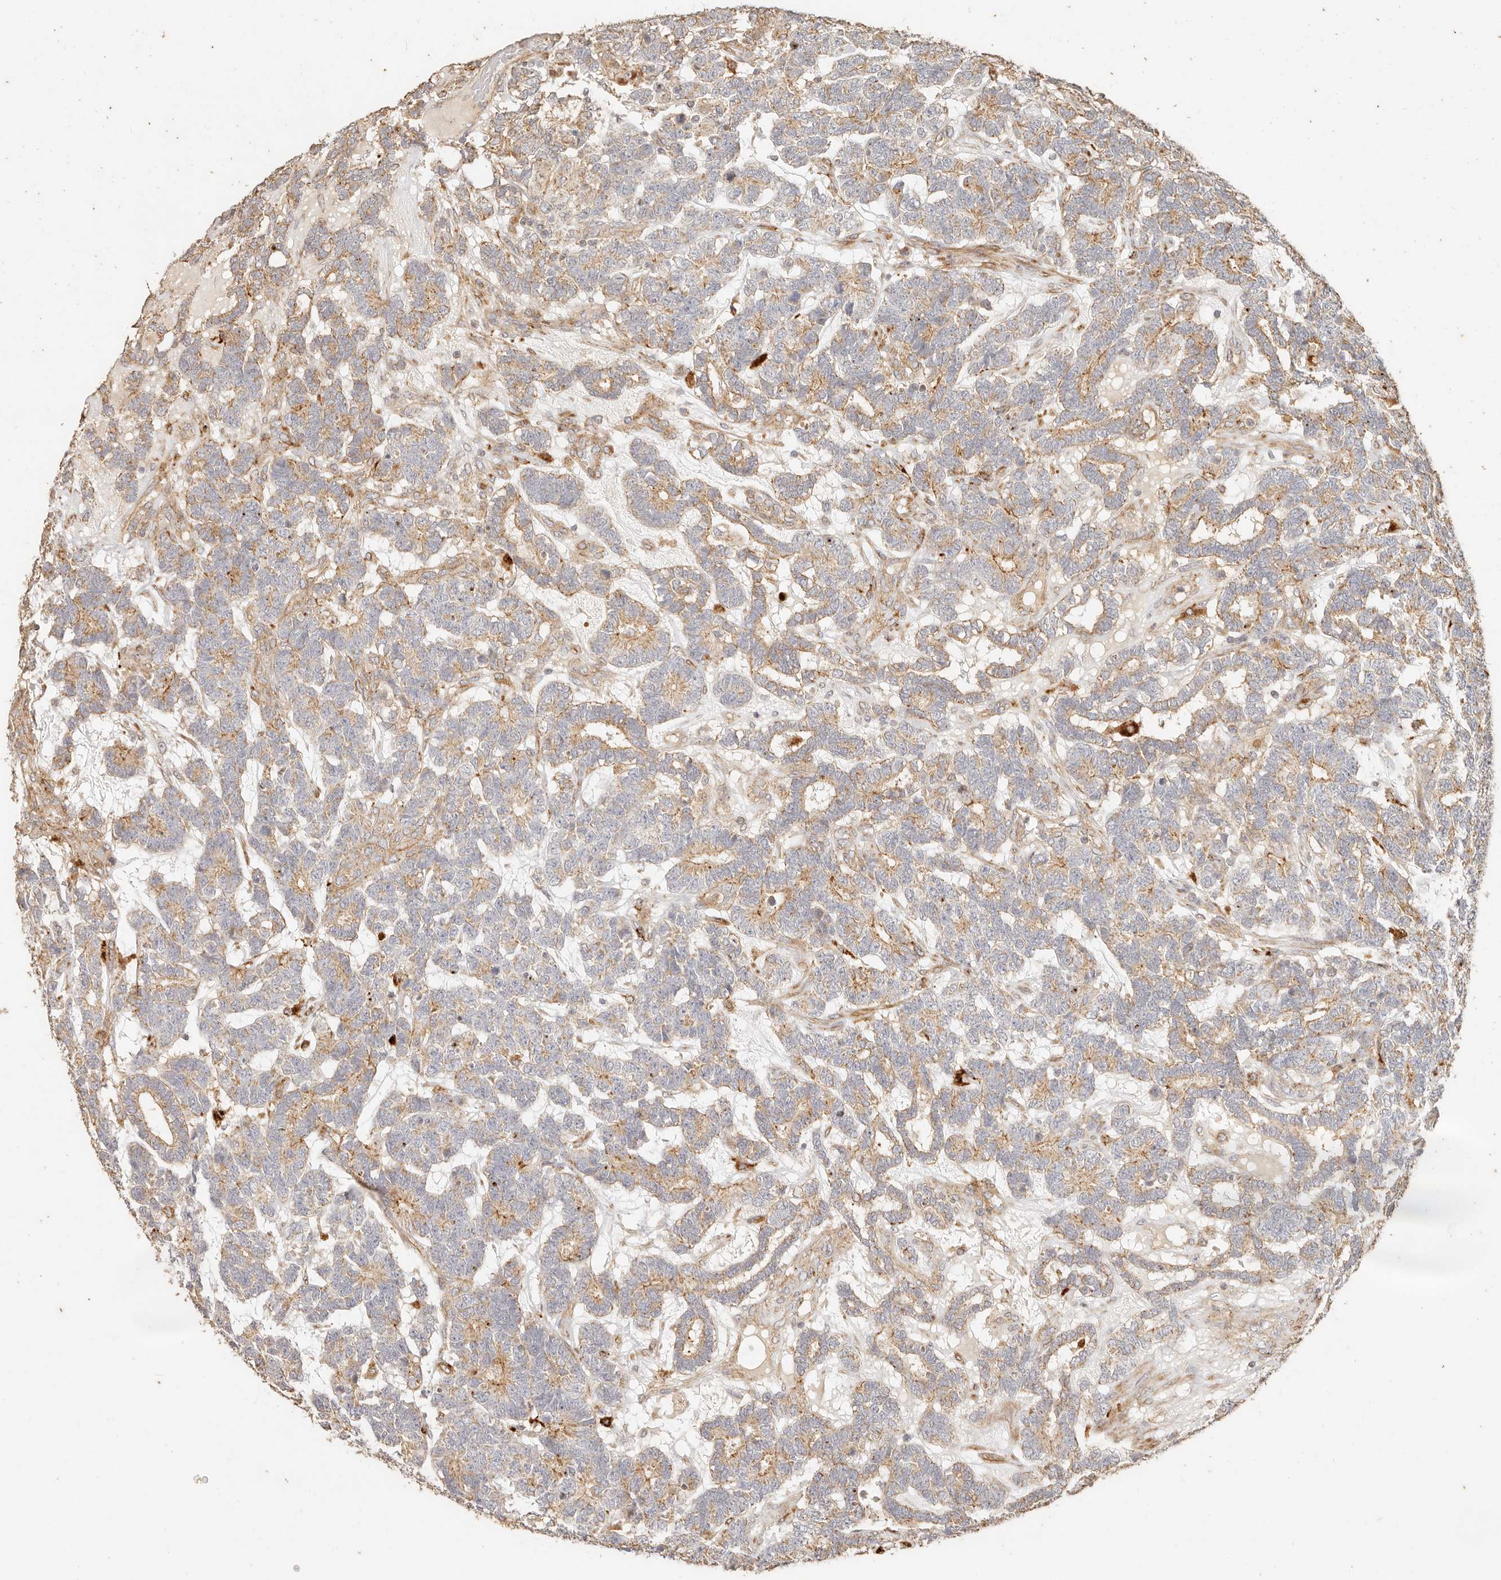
{"staining": {"intensity": "moderate", "quantity": "25%-75%", "location": "cytoplasmic/membranous"}, "tissue": "testis cancer", "cell_type": "Tumor cells", "image_type": "cancer", "snomed": [{"axis": "morphology", "description": "Carcinoma, Embryonal, NOS"}, {"axis": "topography", "description": "Testis"}], "caption": "Testis embryonal carcinoma stained with a protein marker shows moderate staining in tumor cells.", "gene": "PTPN22", "patient": {"sex": "male", "age": 26}}